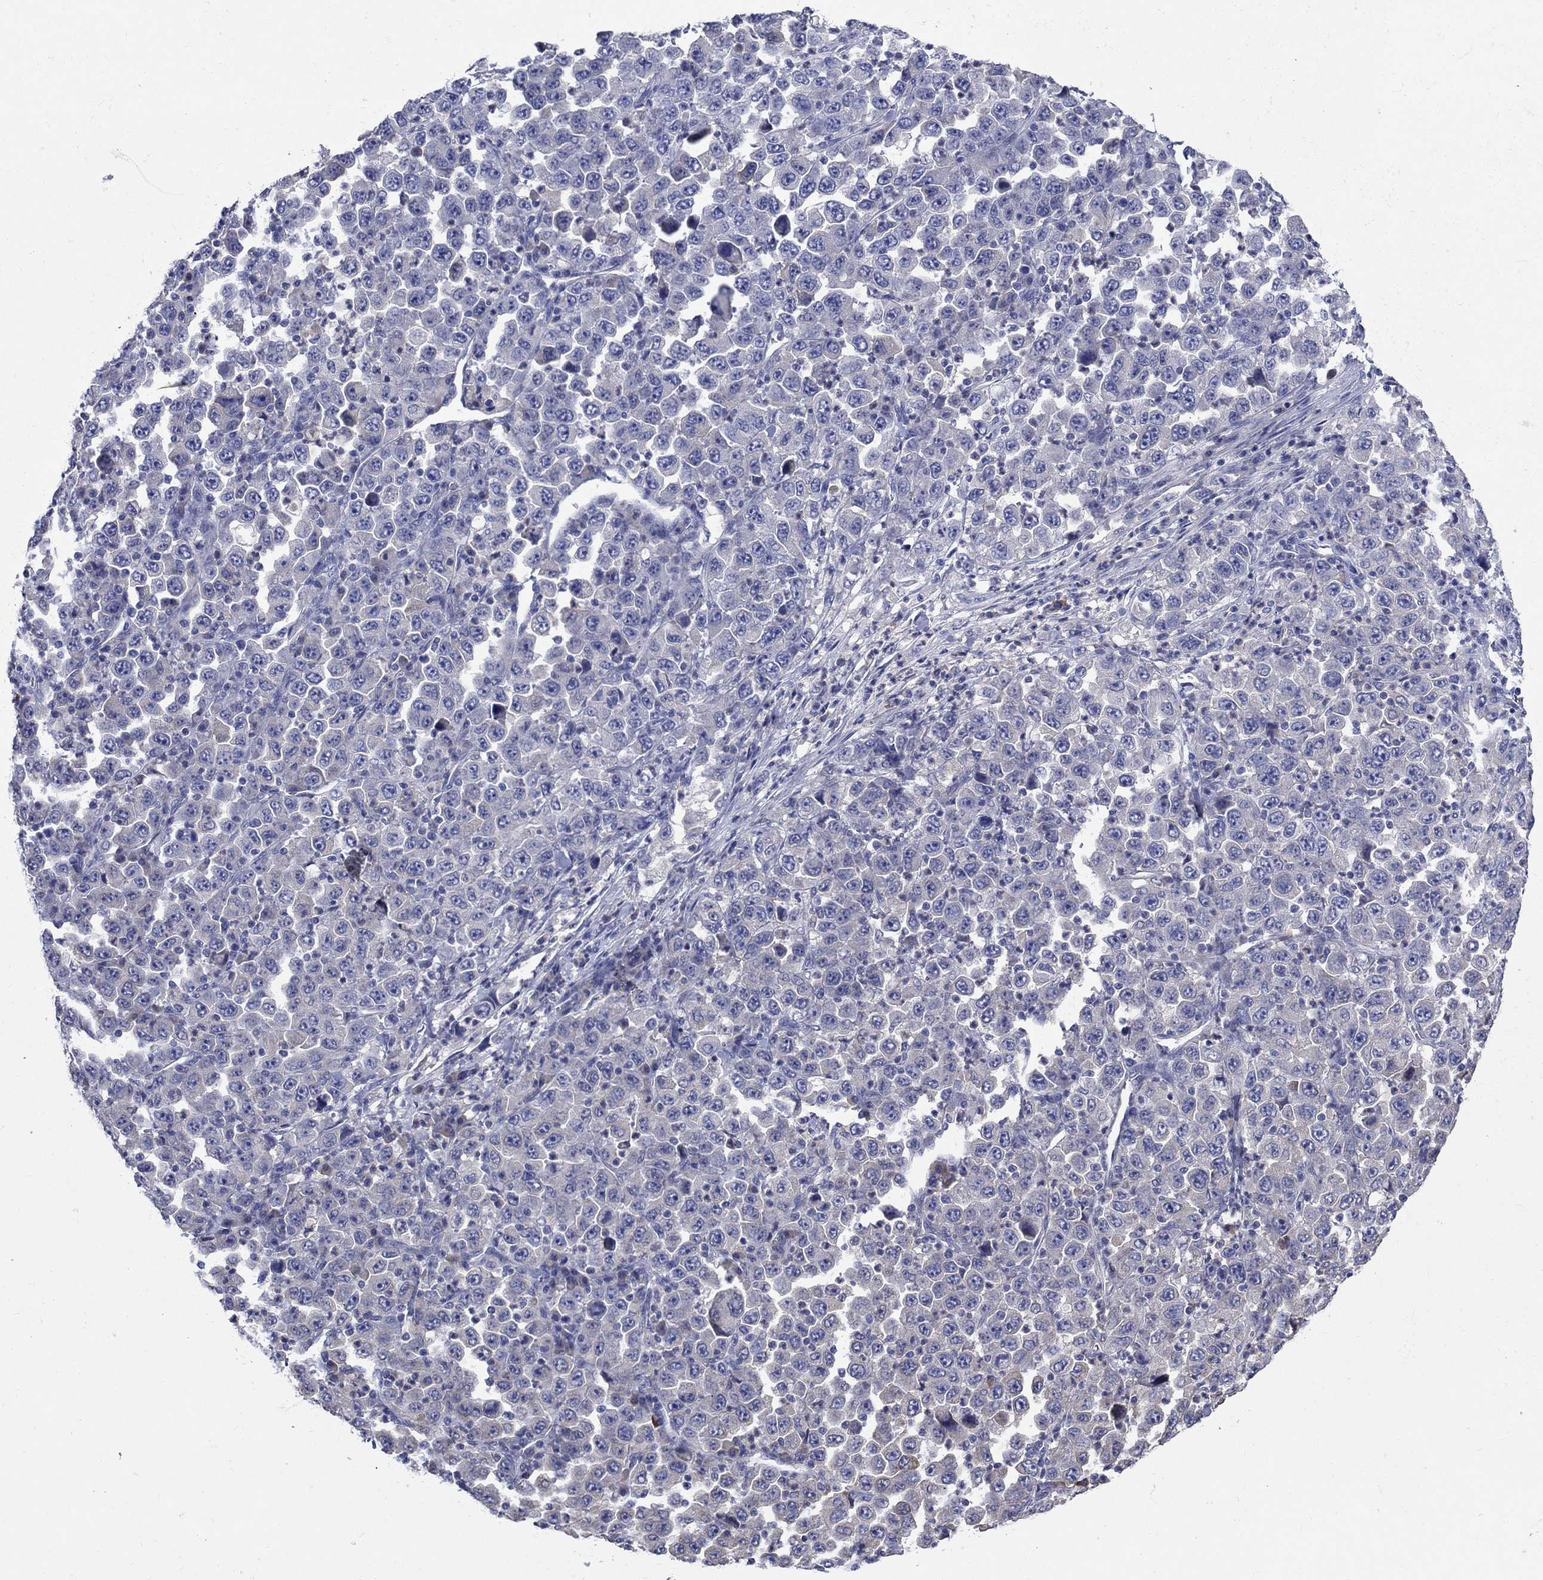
{"staining": {"intensity": "negative", "quantity": "none", "location": "none"}, "tissue": "stomach cancer", "cell_type": "Tumor cells", "image_type": "cancer", "snomed": [{"axis": "morphology", "description": "Normal tissue, NOS"}, {"axis": "morphology", "description": "Adenocarcinoma, NOS"}, {"axis": "topography", "description": "Stomach, upper"}, {"axis": "topography", "description": "Stomach"}], "caption": "IHC micrograph of neoplastic tissue: stomach adenocarcinoma stained with DAB displays no significant protein expression in tumor cells.", "gene": "SULT2B1", "patient": {"sex": "male", "age": 59}}